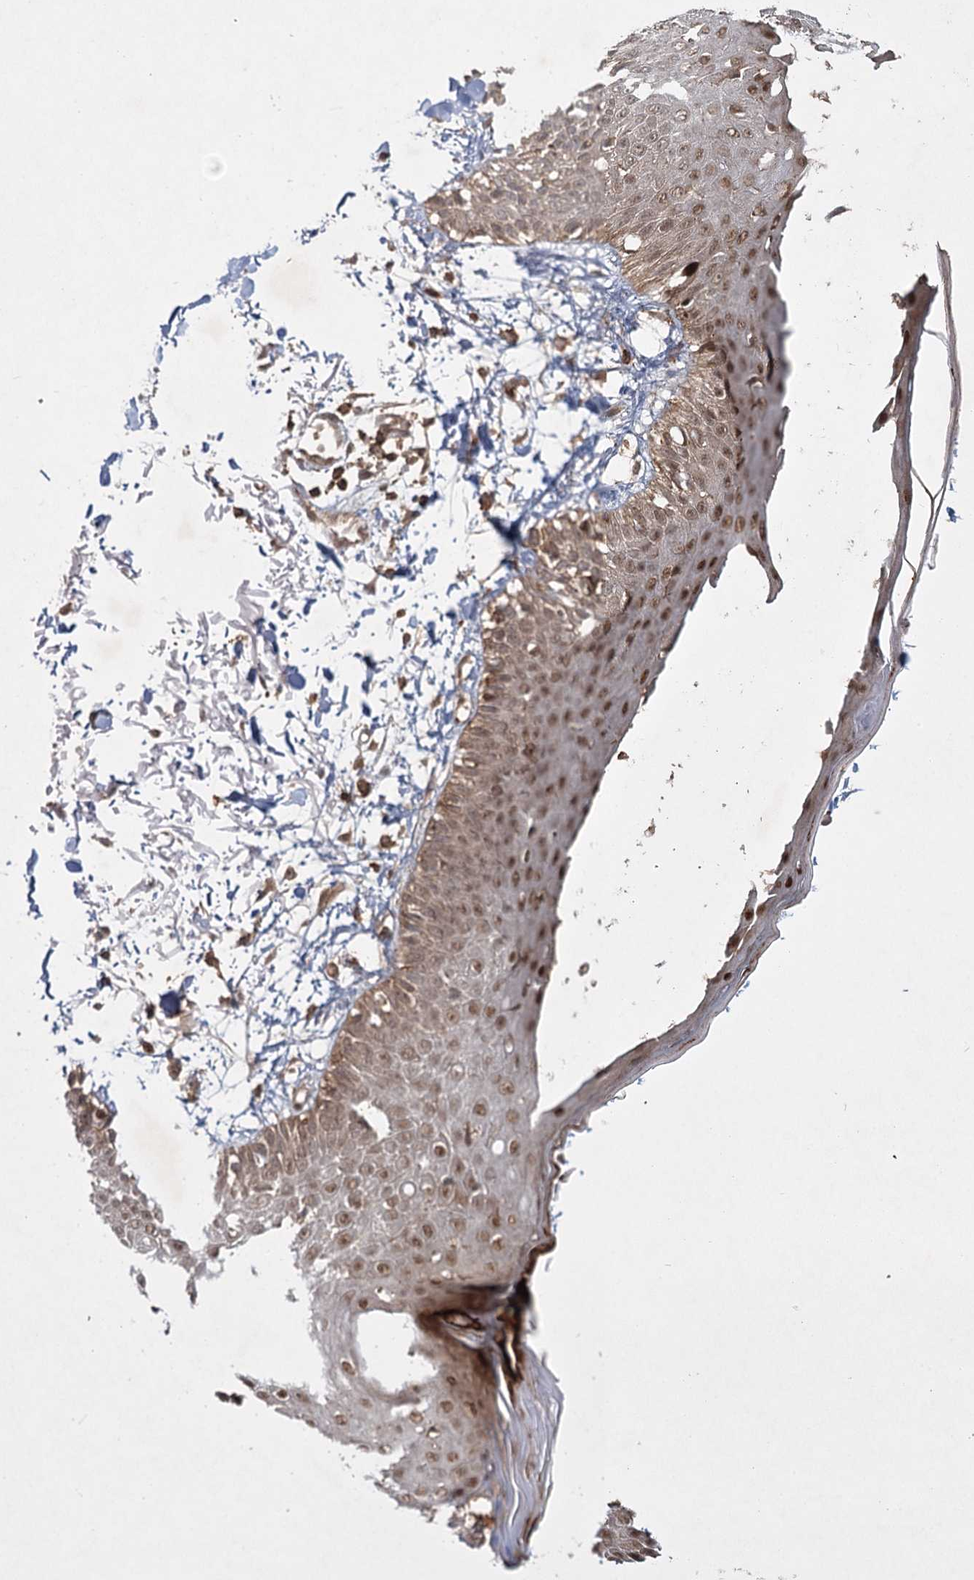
{"staining": {"intensity": "moderate", "quantity": ">75%", "location": "cytoplasmic/membranous,nuclear"}, "tissue": "skin", "cell_type": "Fibroblasts", "image_type": "normal", "snomed": [{"axis": "morphology", "description": "Normal tissue, NOS"}, {"axis": "morphology", "description": "Squamous cell carcinoma, NOS"}, {"axis": "topography", "description": "Skin"}, {"axis": "topography", "description": "Peripheral nerve tissue"}], "caption": "Skin stained with DAB (3,3'-diaminobenzidine) immunohistochemistry exhibits medium levels of moderate cytoplasmic/membranous,nuclear positivity in approximately >75% of fibroblasts. The staining was performed using DAB (3,3'-diaminobenzidine) to visualize the protein expression in brown, while the nuclei were stained in blue with hematoxylin (Magnification: 20x).", "gene": "MDFIC", "patient": {"sex": "male", "age": 83}}